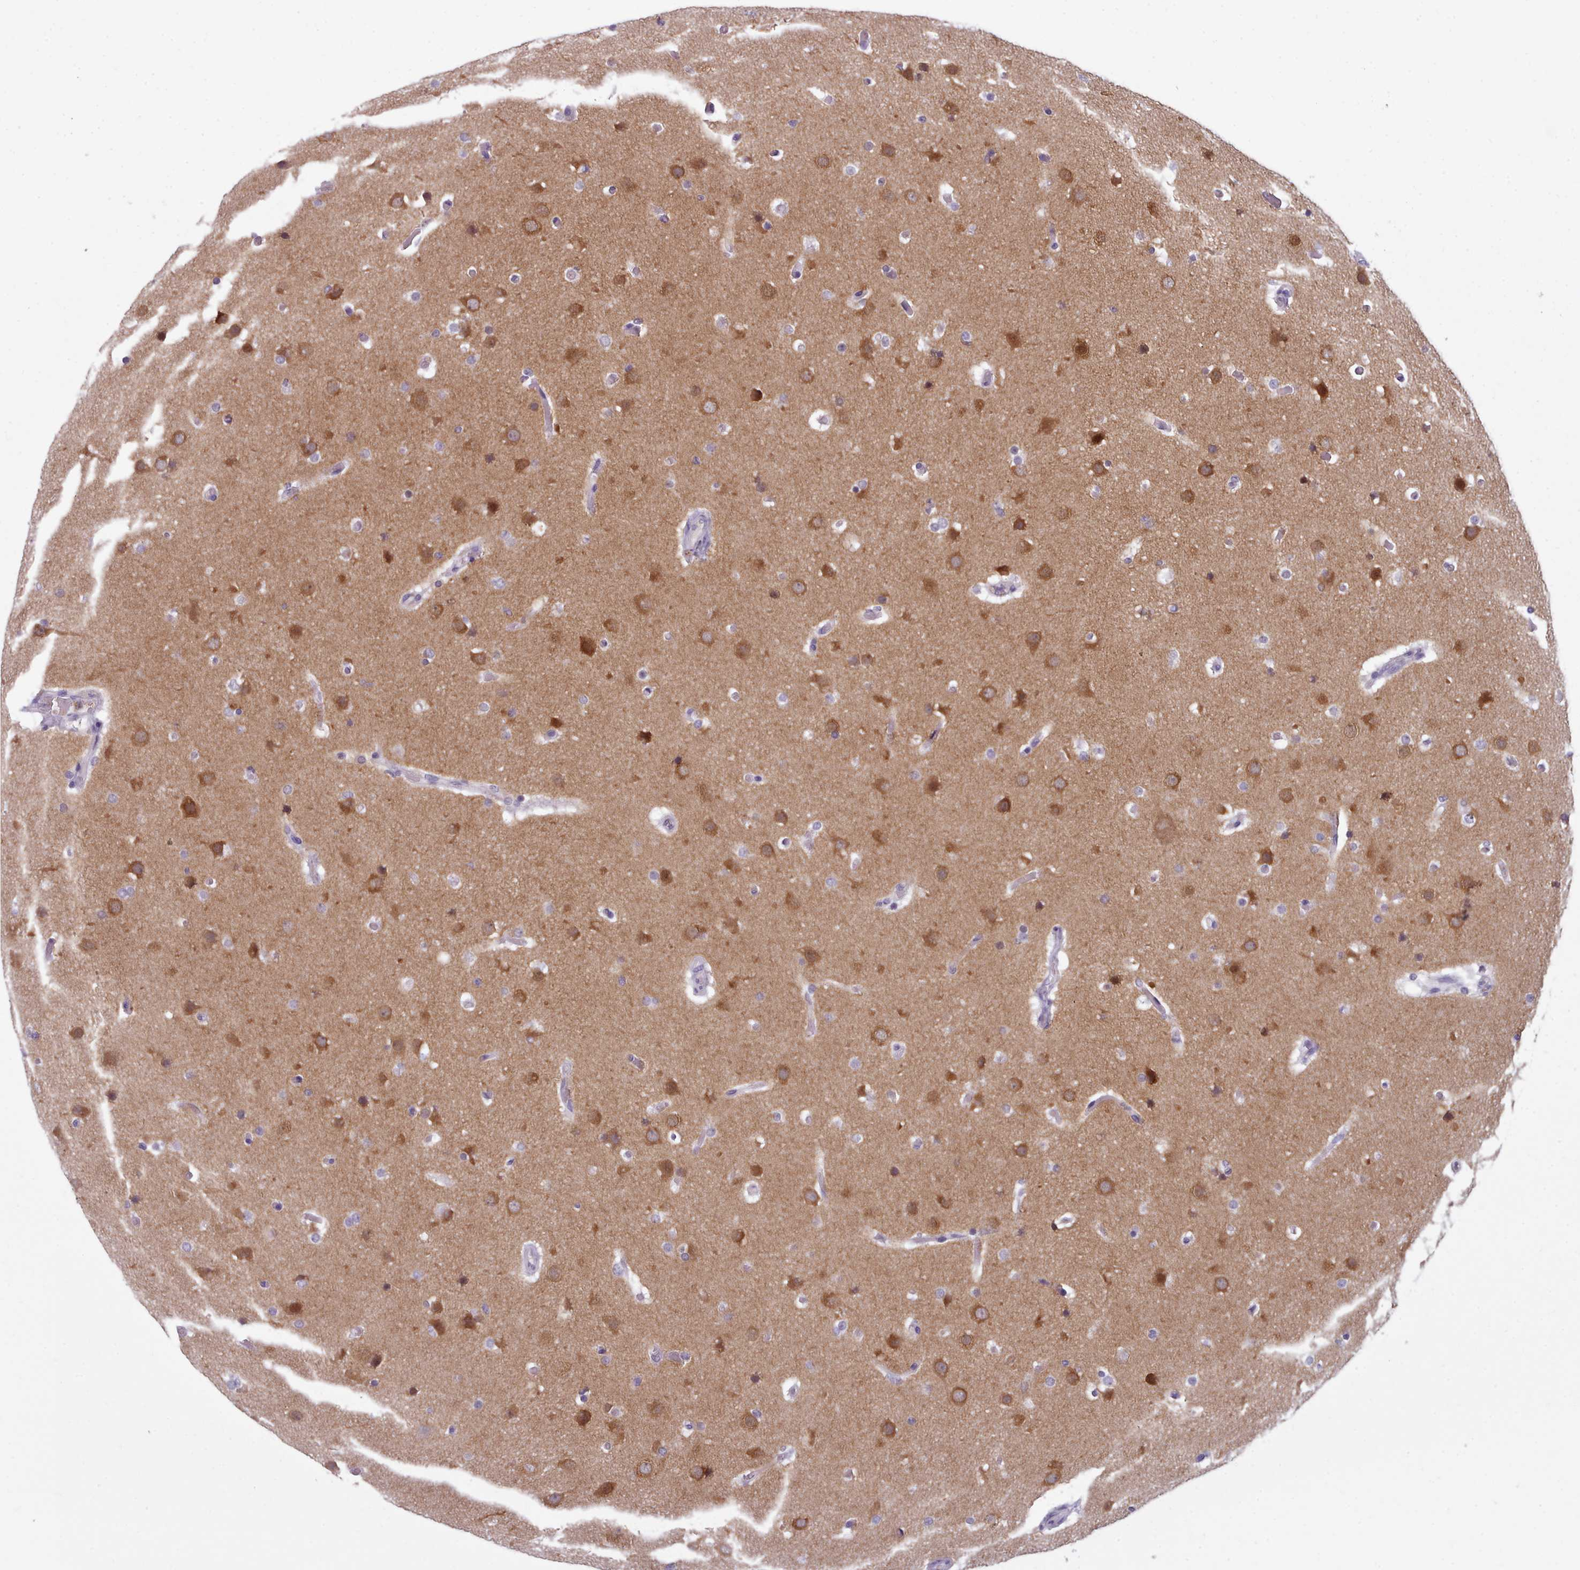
{"staining": {"intensity": "moderate", "quantity": "25%-75%", "location": "cytoplasmic/membranous,nuclear"}, "tissue": "glioma", "cell_type": "Tumor cells", "image_type": "cancer", "snomed": [{"axis": "morphology", "description": "Glioma, malignant, High grade"}, {"axis": "topography", "description": "Cerebral cortex"}], "caption": "Immunohistochemical staining of malignant glioma (high-grade) reveals medium levels of moderate cytoplasmic/membranous and nuclear positivity in approximately 25%-75% of tumor cells. (brown staining indicates protein expression, while blue staining denotes nuclei).", "gene": "KCTD16", "patient": {"sex": "female", "age": 36}}